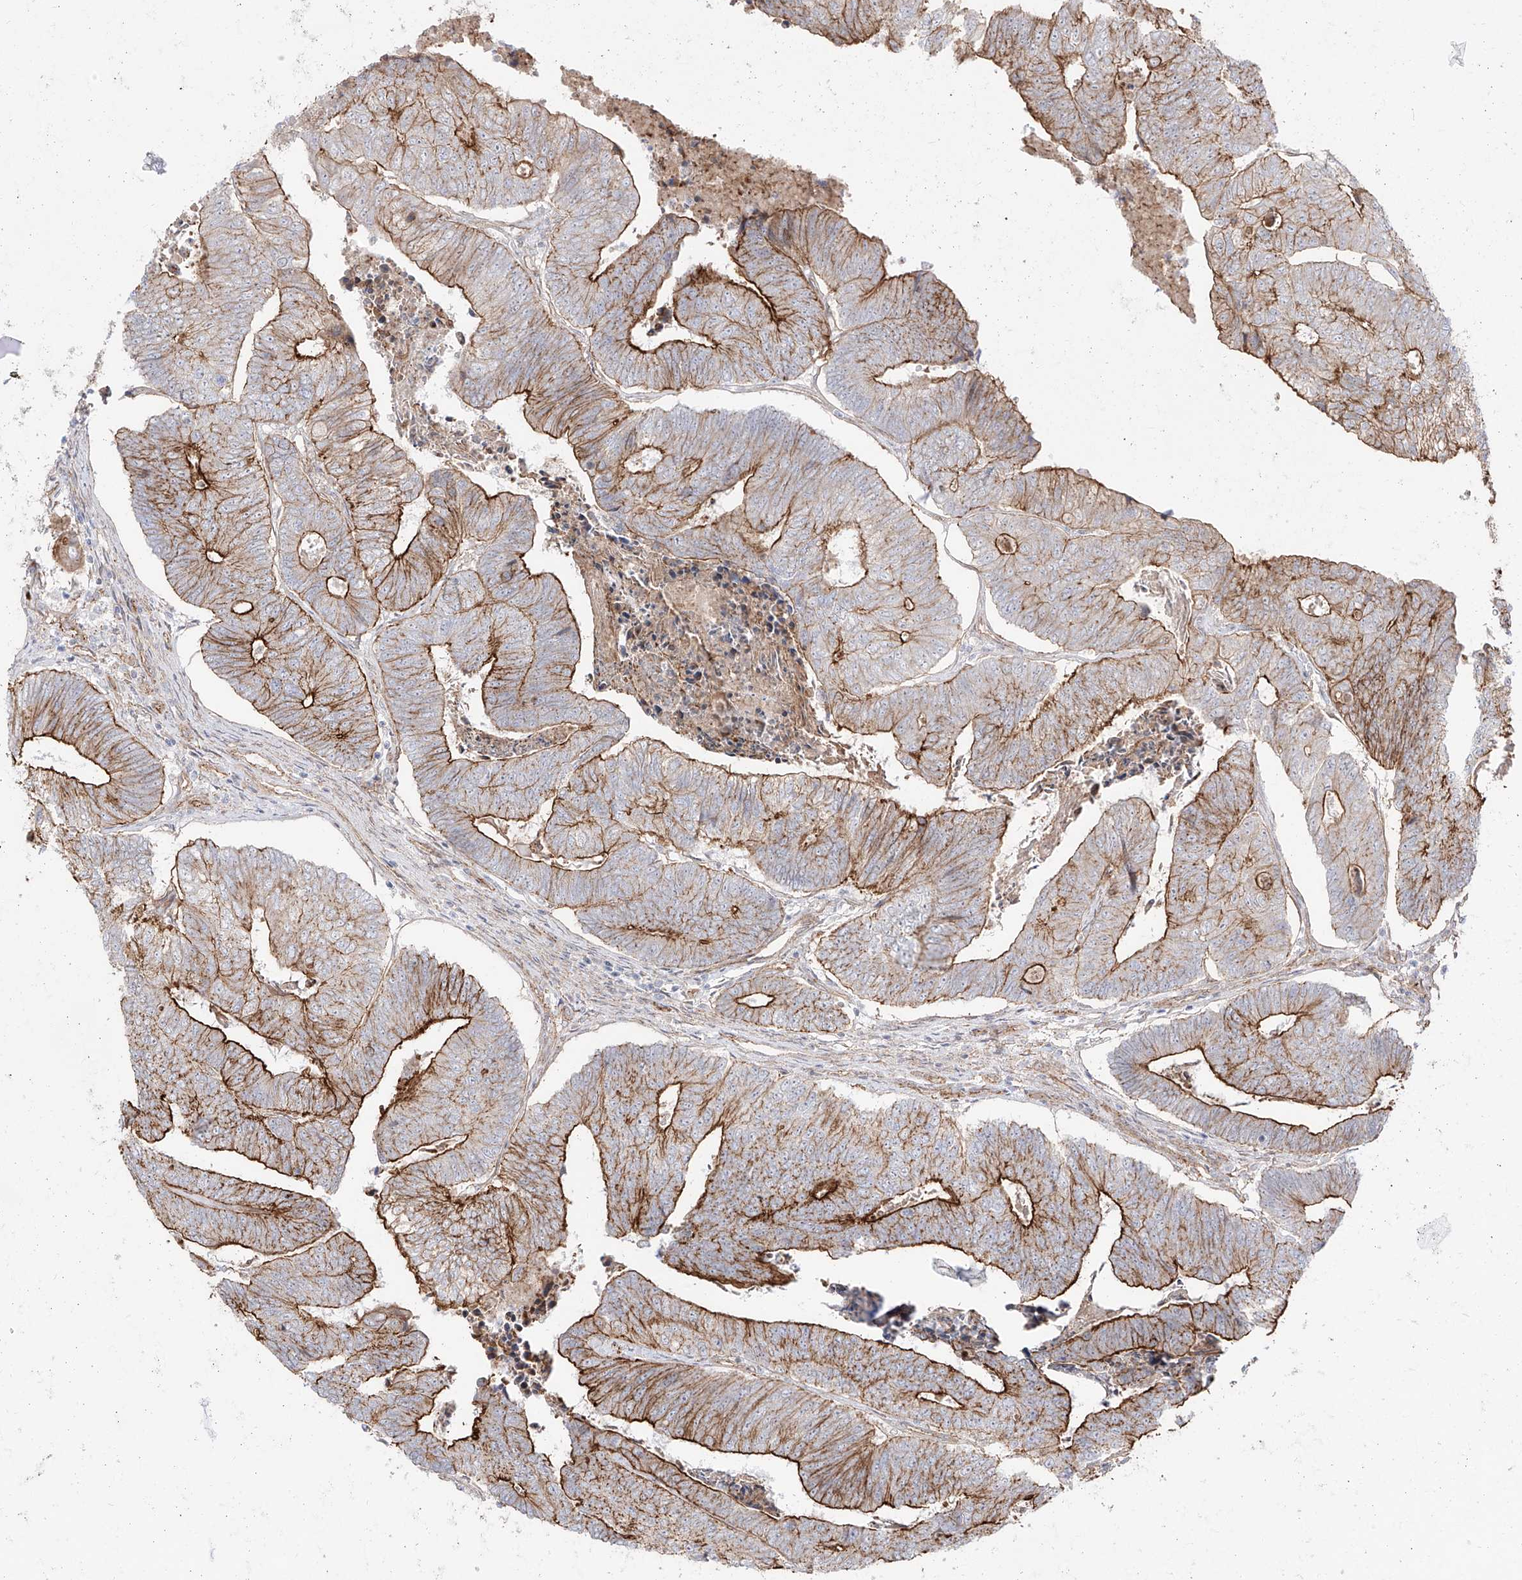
{"staining": {"intensity": "strong", "quantity": "25%-75%", "location": "cytoplasmic/membranous"}, "tissue": "colorectal cancer", "cell_type": "Tumor cells", "image_type": "cancer", "snomed": [{"axis": "morphology", "description": "Adenocarcinoma, NOS"}, {"axis": "topography", "description": "Colon"}], "caption": "Human colorectal cancer (adenocarcinoma) stained with a protein marker displays strong staining in tumor cells.", "gene": "ZNF180", "patient": {"sex": "female", "age": 67}}